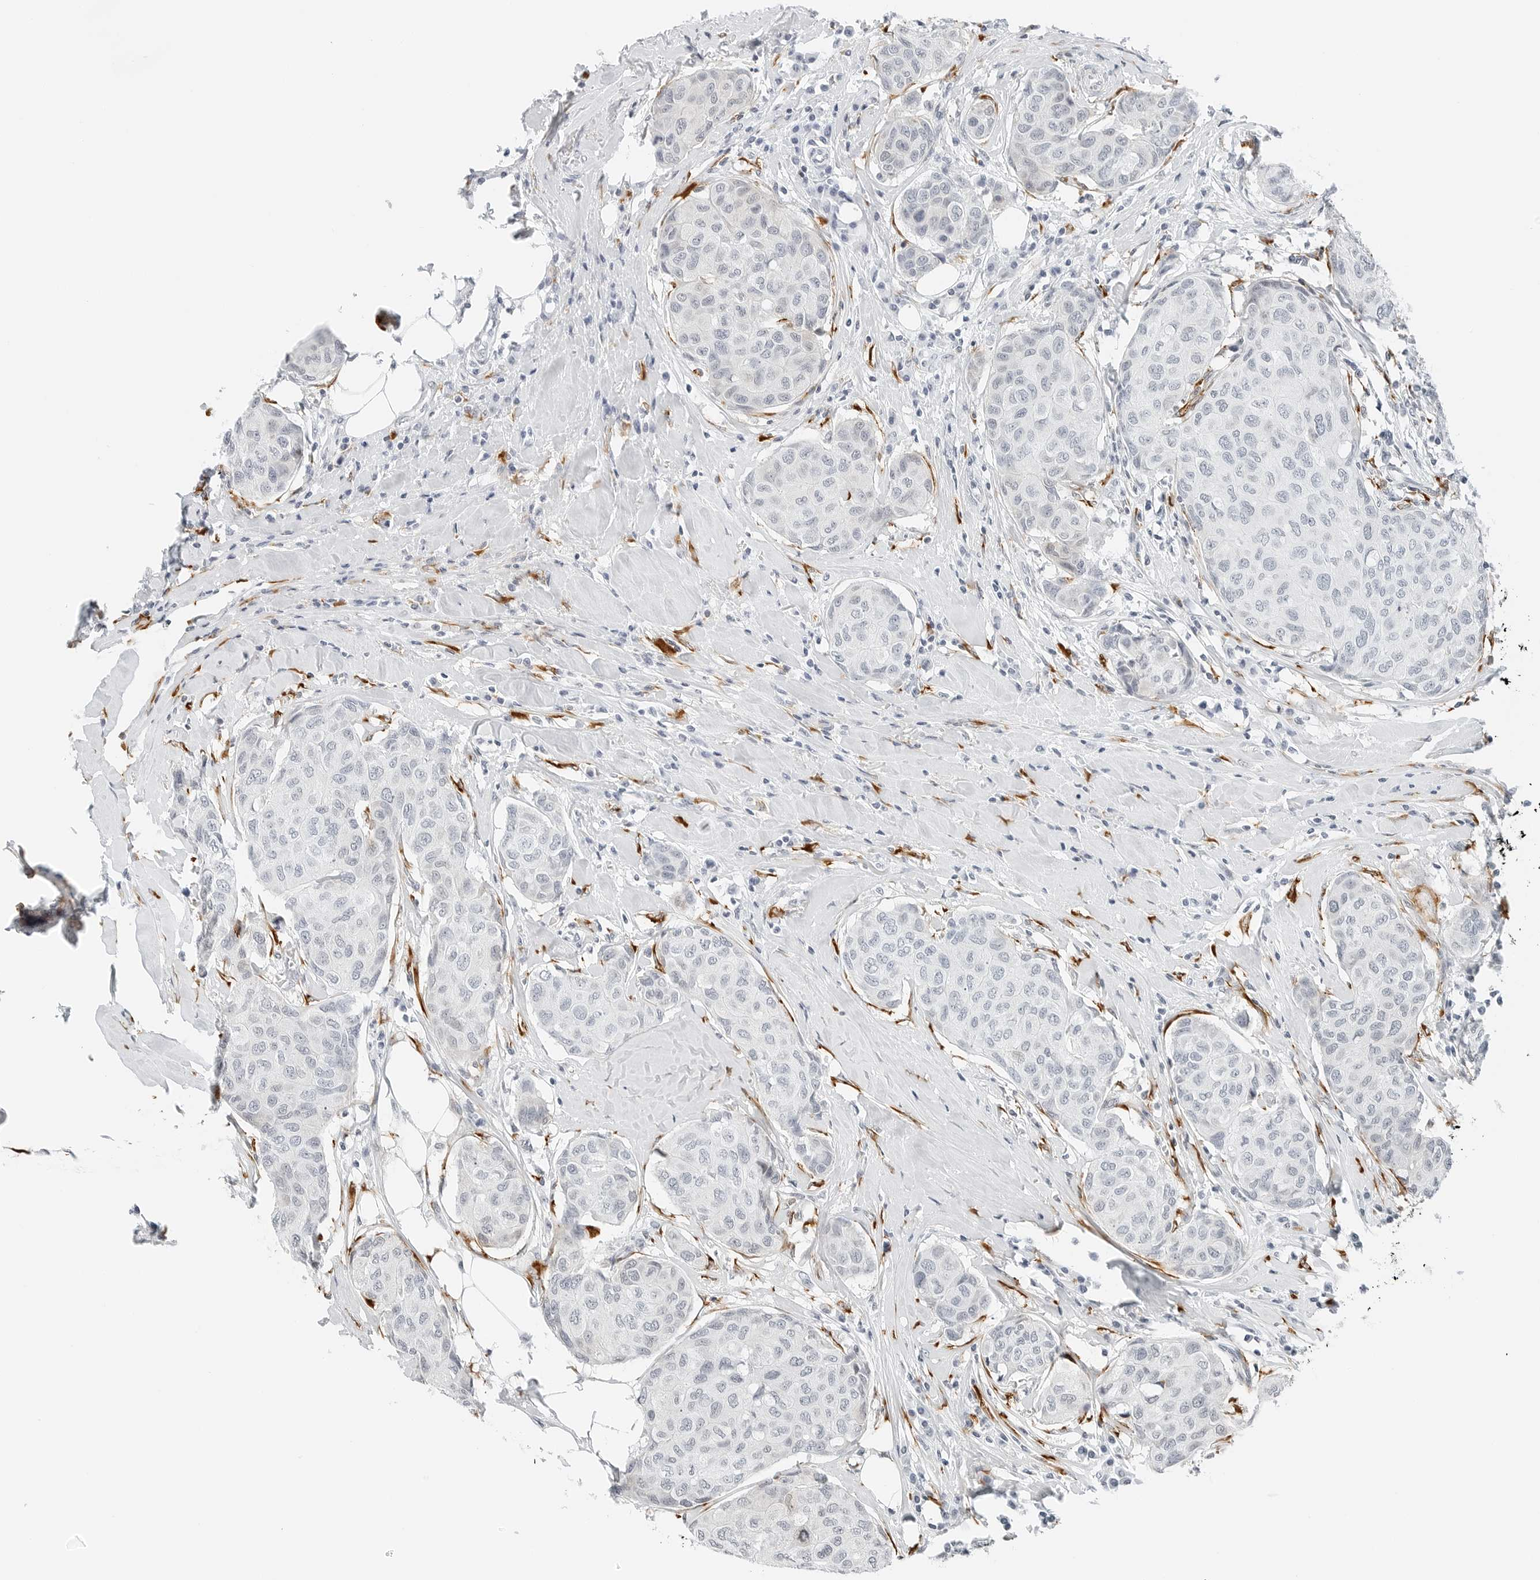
{"staining": {"intensity": "negative", "quantity": "none", "location": "none"}, "tissue": "breast cancer", "cell_type": "Tumor cells", "image_type": "cancer", "snomed": [{"axis": "morphology", "description": "Duct carcinoma"}, {"axis": "topography", "description": "Breast"}], "caption": "Immunohistochemistry micrograph of breast cancer (infiltrating ductal carcinoma) stained for a protein (brown), which reveals no expression in tumor cells. The staining was performed using DAB to visualize the protein expression in brown, while the nuclei were stained in blue with hematoxylin (Magnification: 20x).", "gene": "P4HA2", "patient": {"sex": "female", "age": 80}}